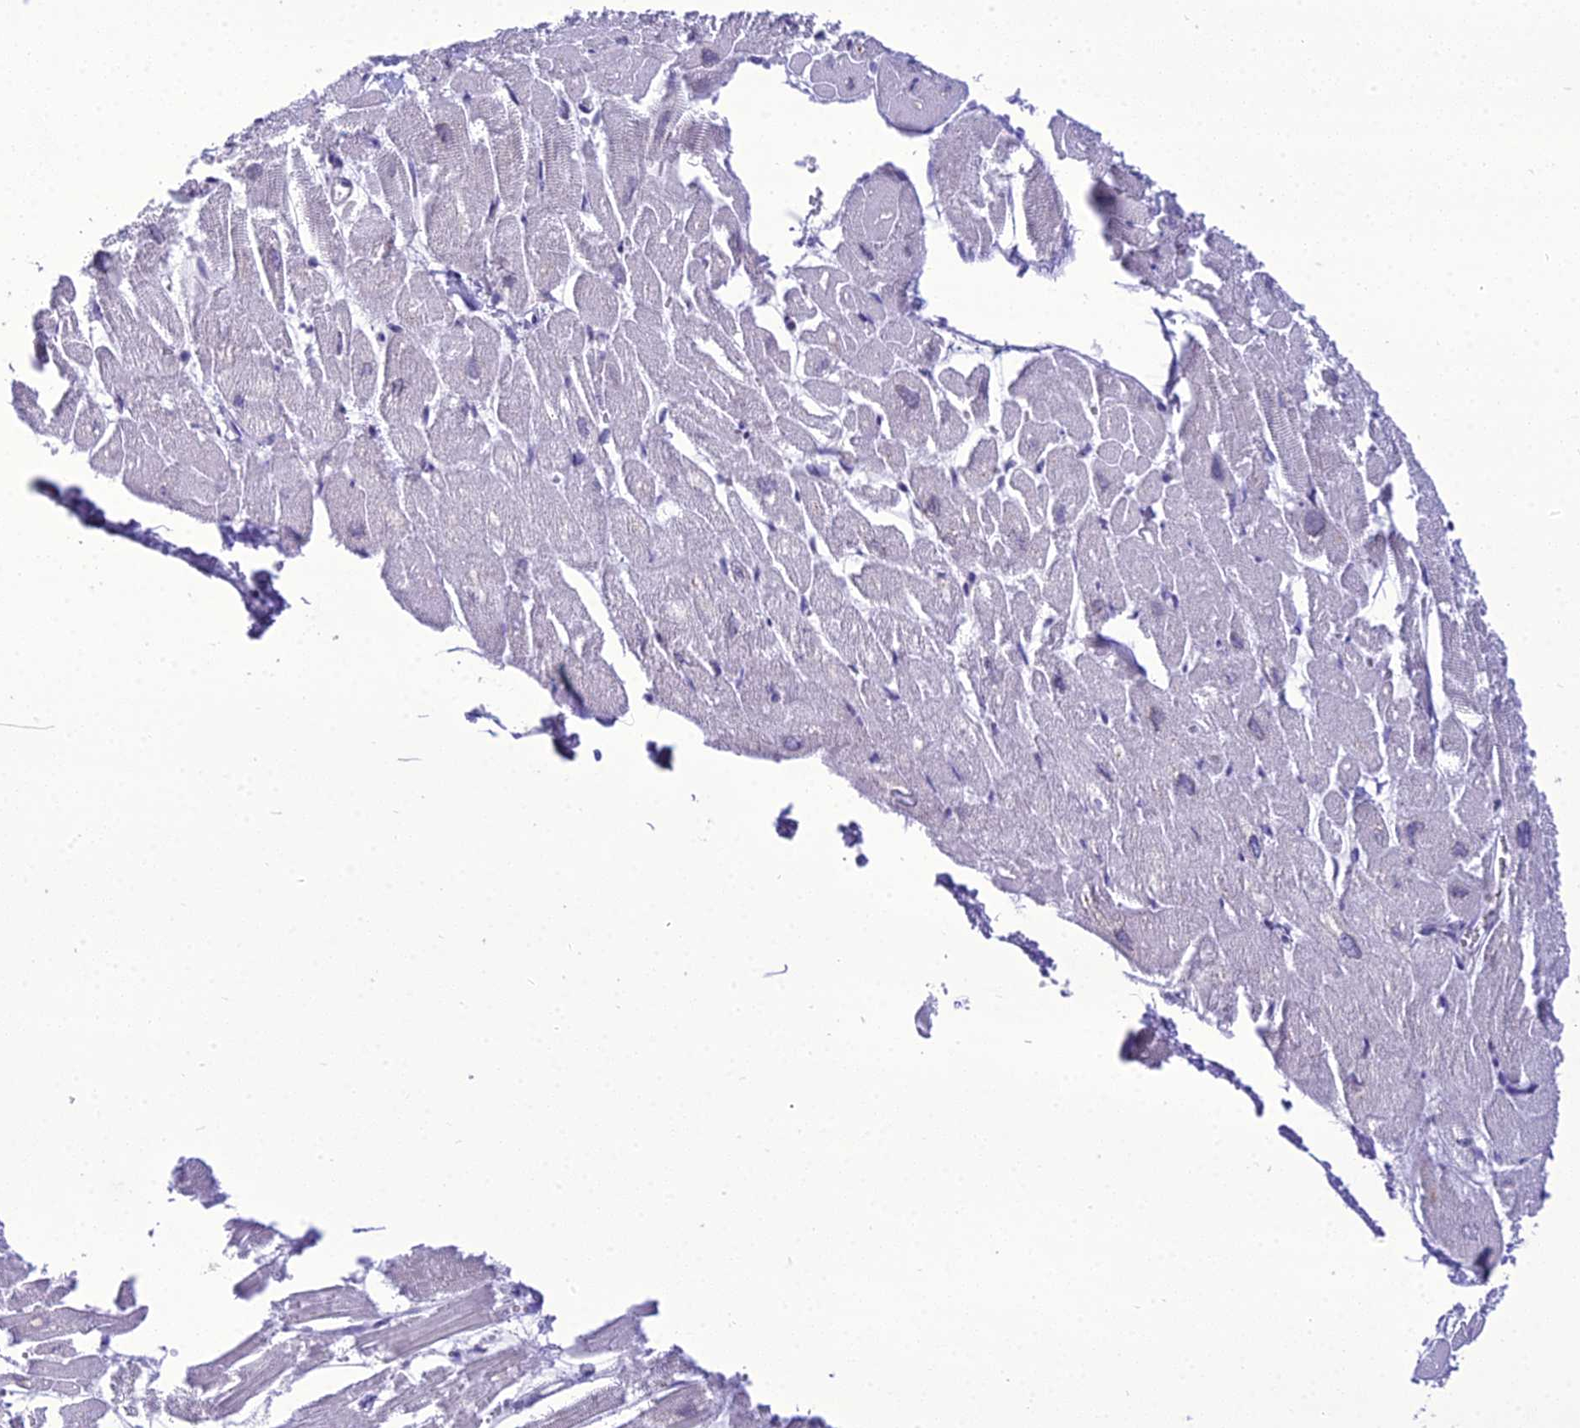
{"staining": {"intensity": "negative", "quantity": "none", "location": "none"}, "tissue": "heart muscle", "cell_type": "Cardiomyocytes", "image_type": "normal", "snomed": [{"axis": "morphology", "description": "Normal tissue, NOS"}, {"axis": "topography", "description": "Heart"}], "caption": "IHC photomicrograph of benign human heart muscle stained for a protein (brown), which reveals no expression in cardiomyocytes. (Immunohistochemistry, brightfield microscopy, high magnification).", "gene": "B9D2", "patient": {"sex": "male", "age": 54}}